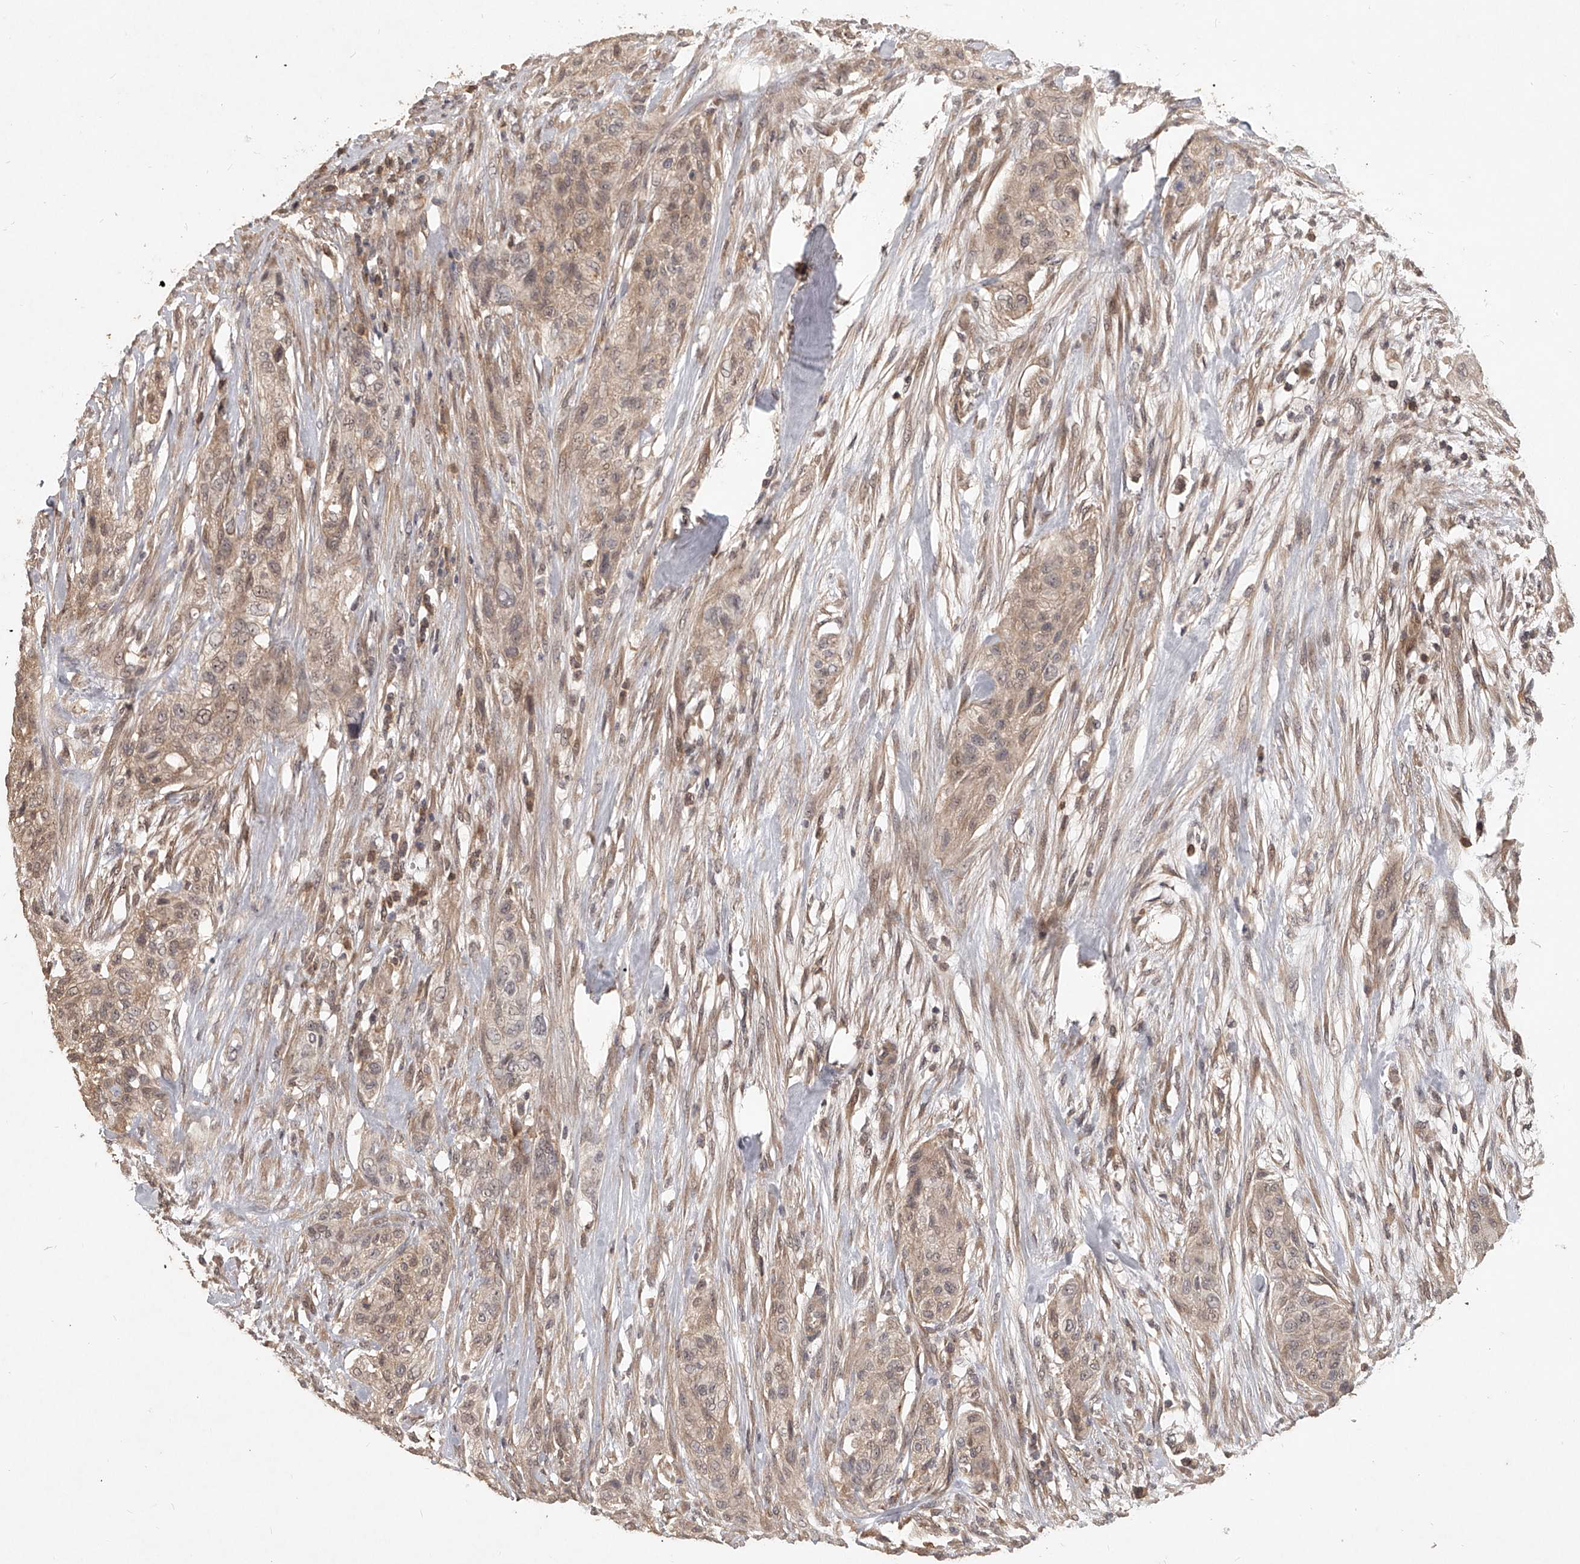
{"staining": {"intensity": "moderate", "quantity": ">75%", "location": "cytoplasmic/membranous,nuclear"}, "tissue": "urothelial cancer", "cell_type": "Tumor cells", "image_type": "cancer", "snomed": [{"axis": "morphology", "description": "Urothelial carcinoma, High grade"}, {"axis": "topography", "description": "Urinary bladder"}], "caption": "Protein staining by immunohistochemistry (IHC) displays moderate cytoplasmic/membranous and nuclear expression in about >75% of tumor cells in urothelial carcinoma (high-grade). Immunohistochemistry (ihc) stains the protein in brown and the nuclei are stained blue.", "gene": "SLC37A1", "patient": {"sex": "male", "age": 35}}